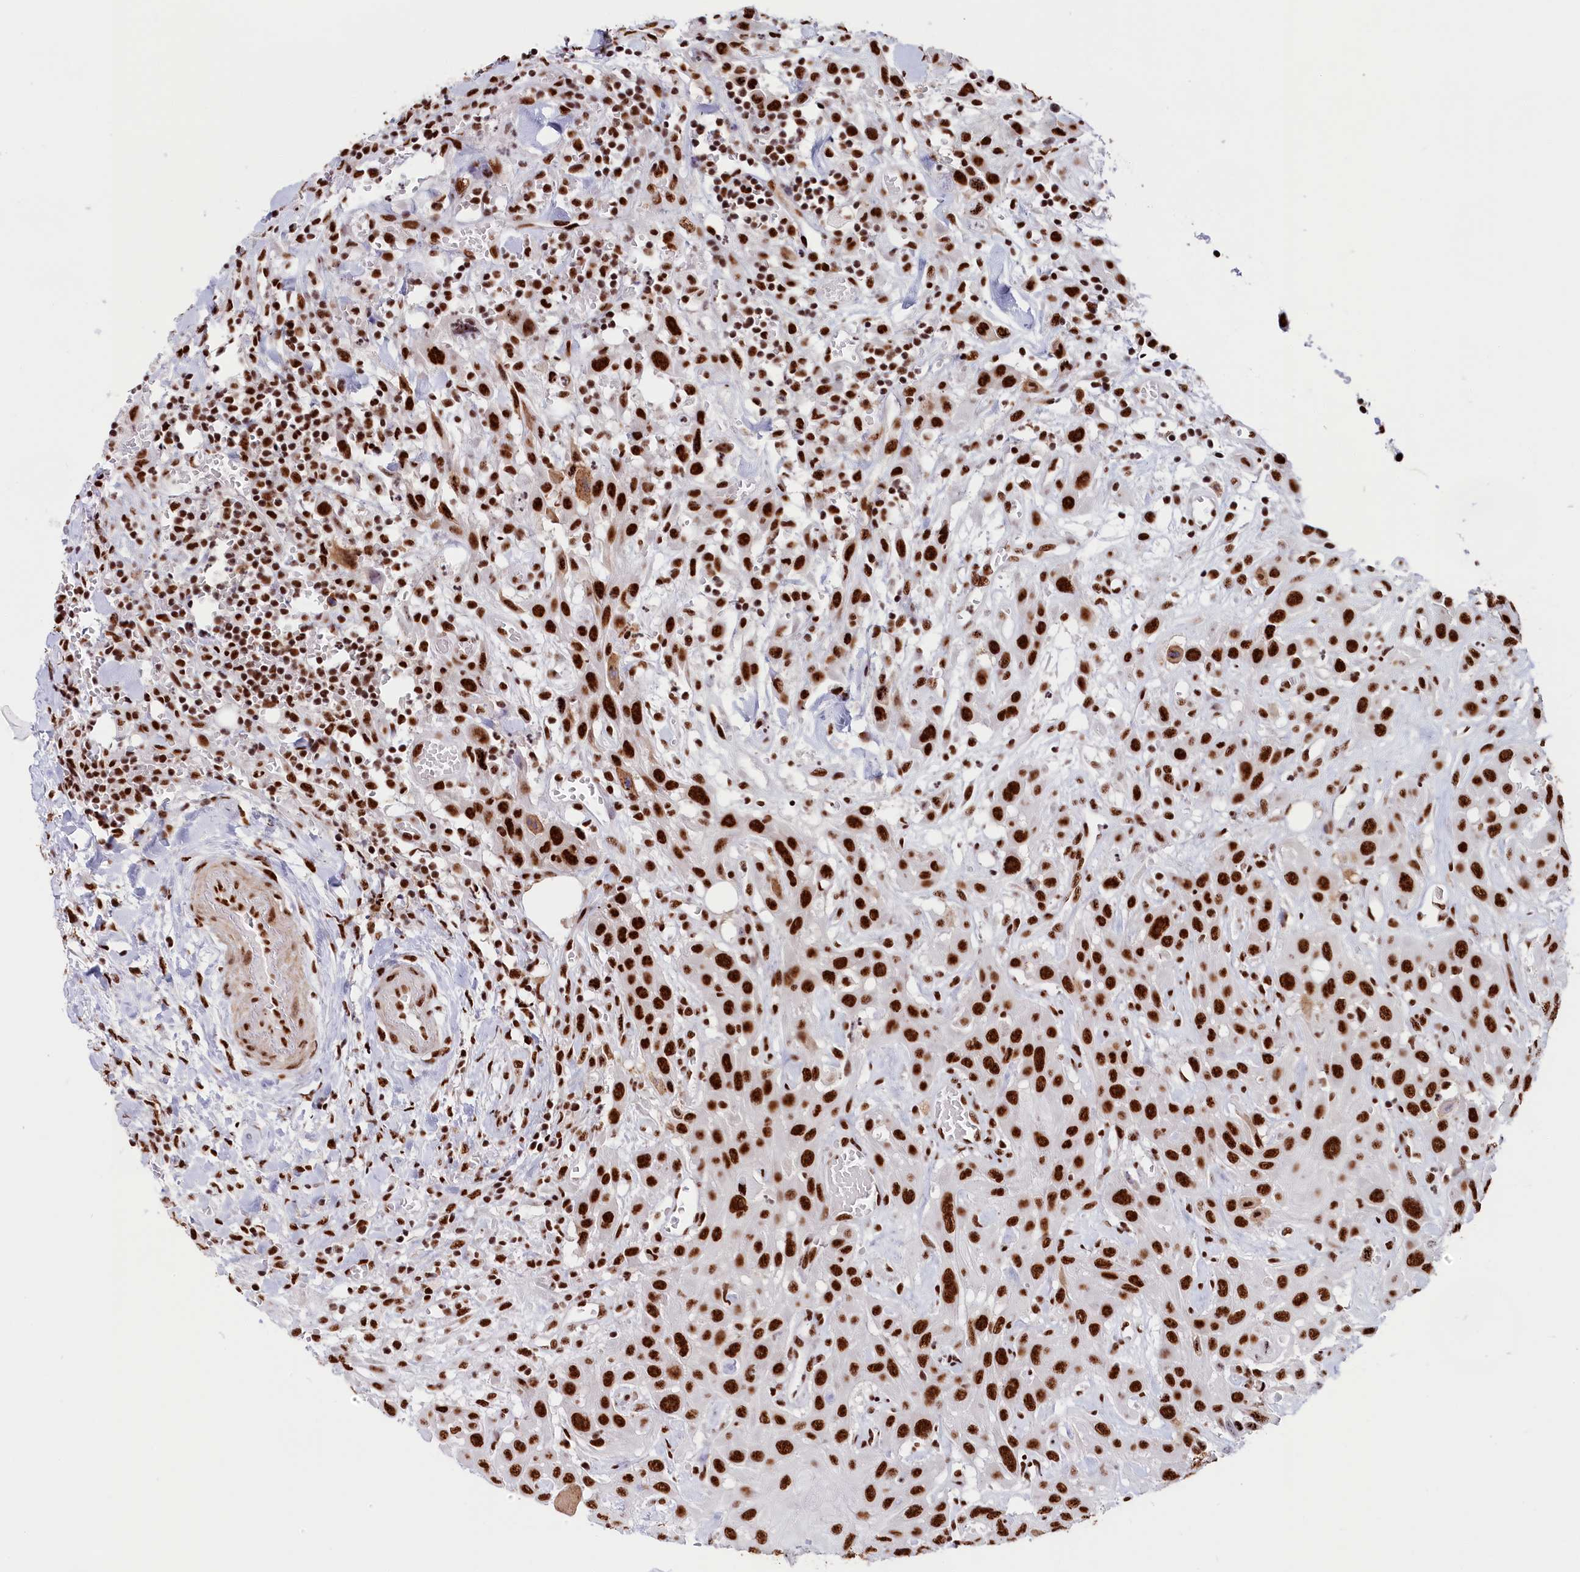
{"staining": {"intensity": "strong", "quantity": ">75%", "location": "nuclear"}, "tissue": "head and neck cancer", "cell_type": "Tumor cells", "image_type": "cancer", "snomed": [{"axis": "morphology", "description": "Squamous cell carcinoma, NOS"}, {"axis": "topography", "description": "Head-Neck"}], "caption": "A high-resolution image shows immunohistochemistry (IHC) staining of head and neck cancer (squamous cell carcinoma), which shows strong nuclear positivity in about >75% of tumor cells.", "gene": "SNRNP70", "patient": {"sex": "male", "age": 81}}